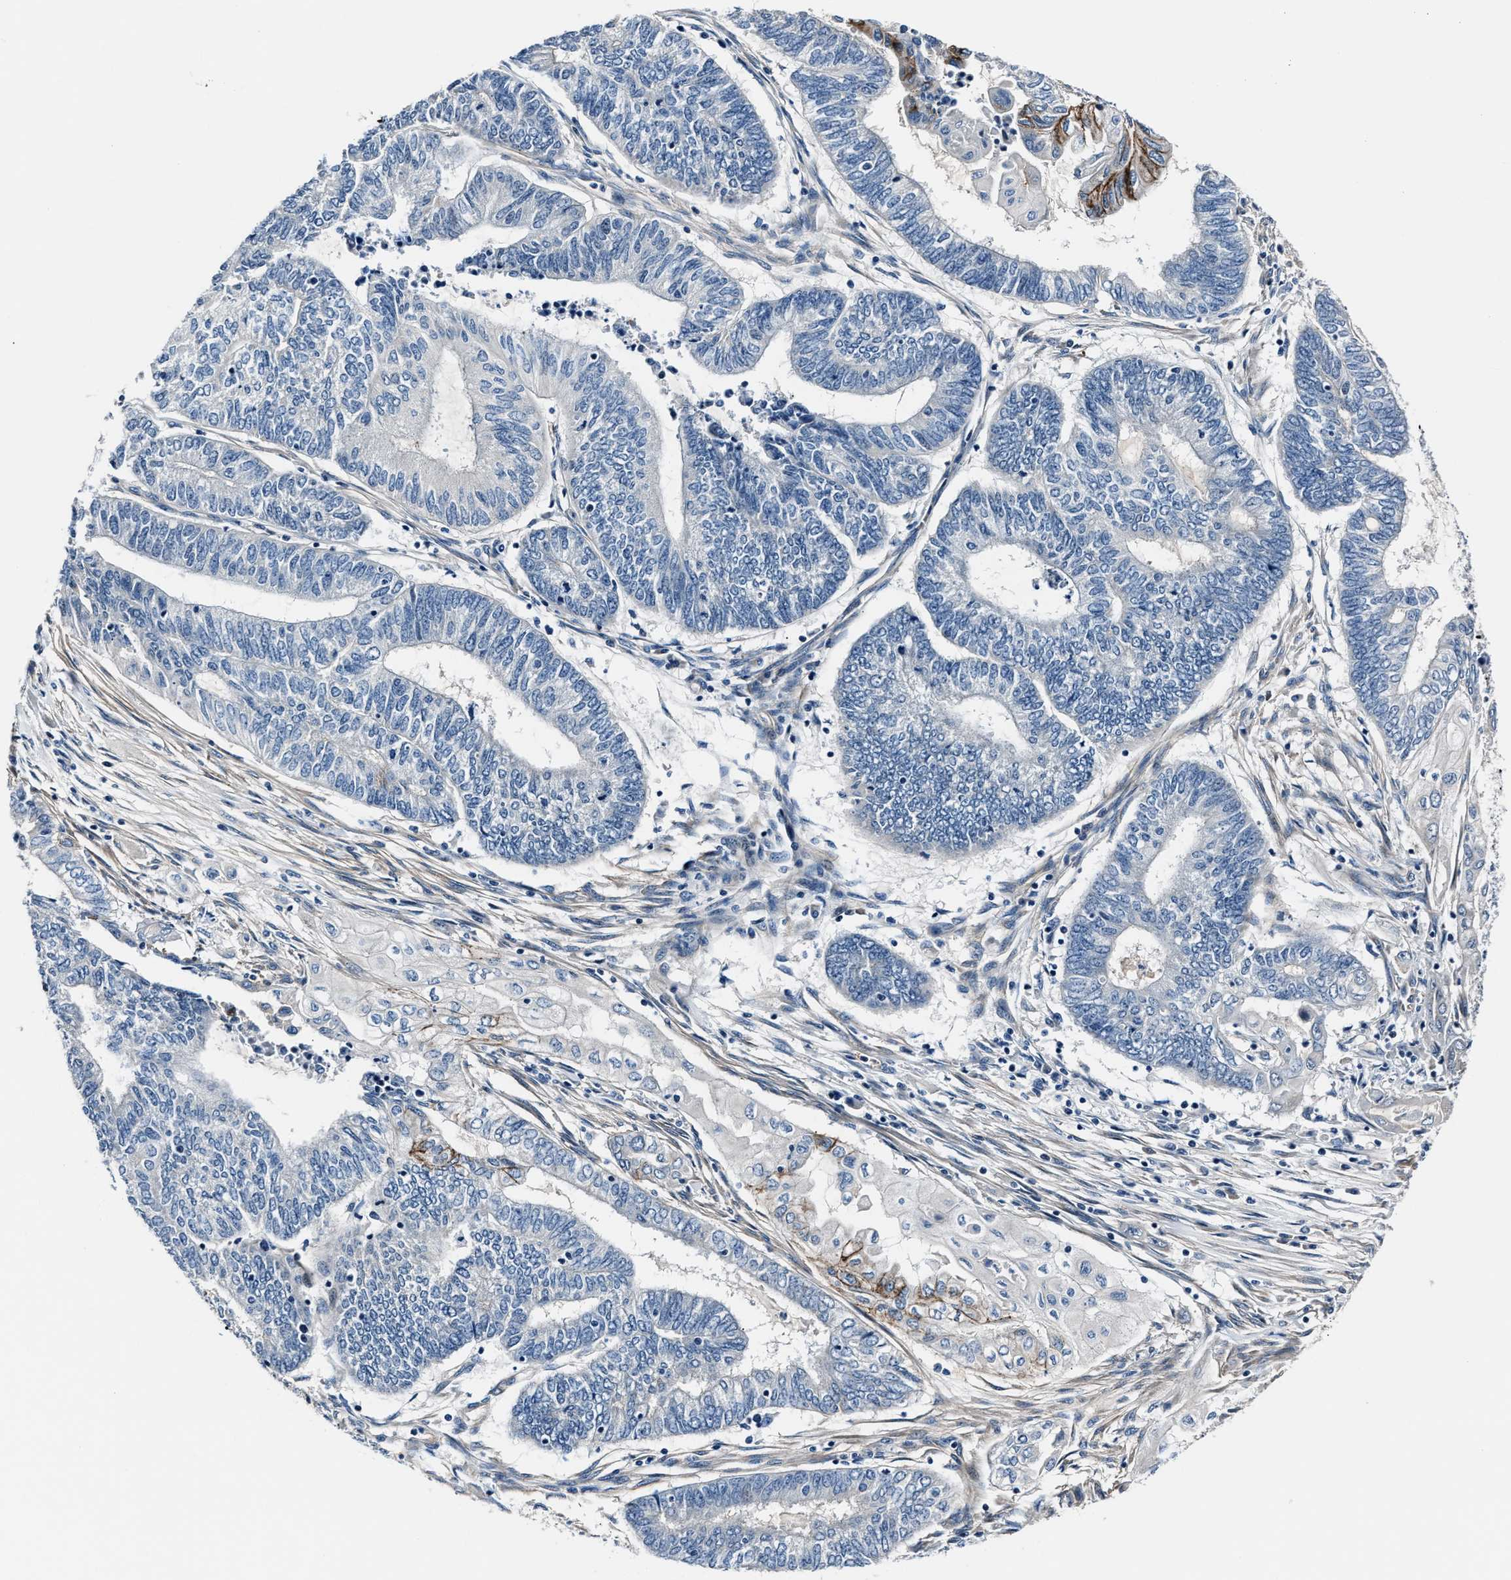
{"staining": {"intensity": "negative", "quantity": "none", "location": "none"}, "tissue": "endometrial cancer", "cell_type": "Tumor cells", "image_type": "cancer", "snomed": [{"axis": "morphology", "description": "Adenocarcinoma, NOS"}, {"axis": "topography", "description": "Uterus"}, {"axis": "topography", "description": "Endometrium"}], "caption": "This is an immunohistochemistry micrograph of human endometrial cancer (adenocarcinoma). There is no expression in tumor cells.", "gene": "MPDZ", "patient": {"sex": "female", "age": 70}}